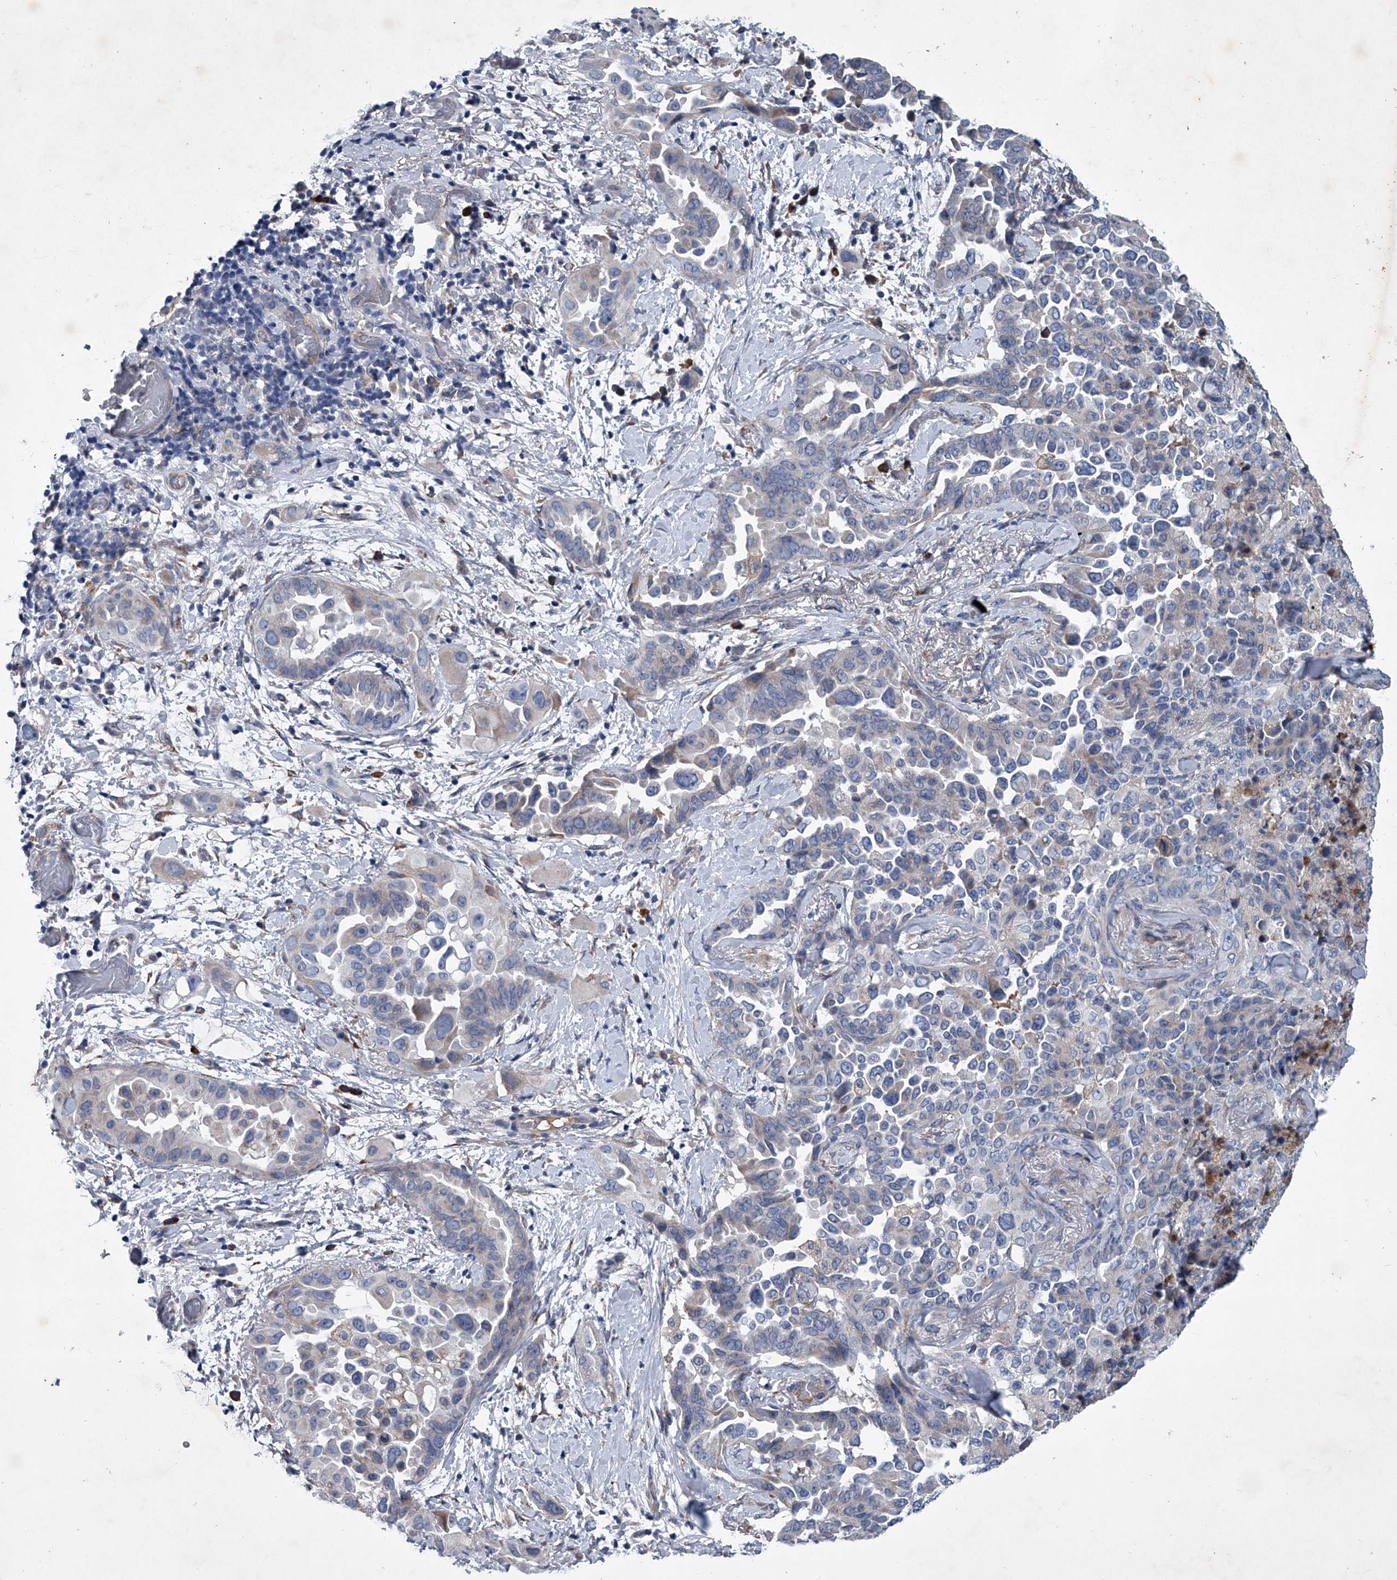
{"staining": {"intensity": "negative", "quantity": "none", "location": "none"}, "tissue": "lung cancer", "cell_type": "Tumor cells", "image_type": "cancer", "snomed": [{"axis": "morphology", "description": "Adenocarcinoma, NOS"}, {"axis": "topography", "description": "Lung"}], "caption": "The immunohistochemistry micrograph has no significant positivity in tumor cells of lung cancer tissue.", "gene": "ABCG1", "patient": {"sex": "female", "age": 67}}